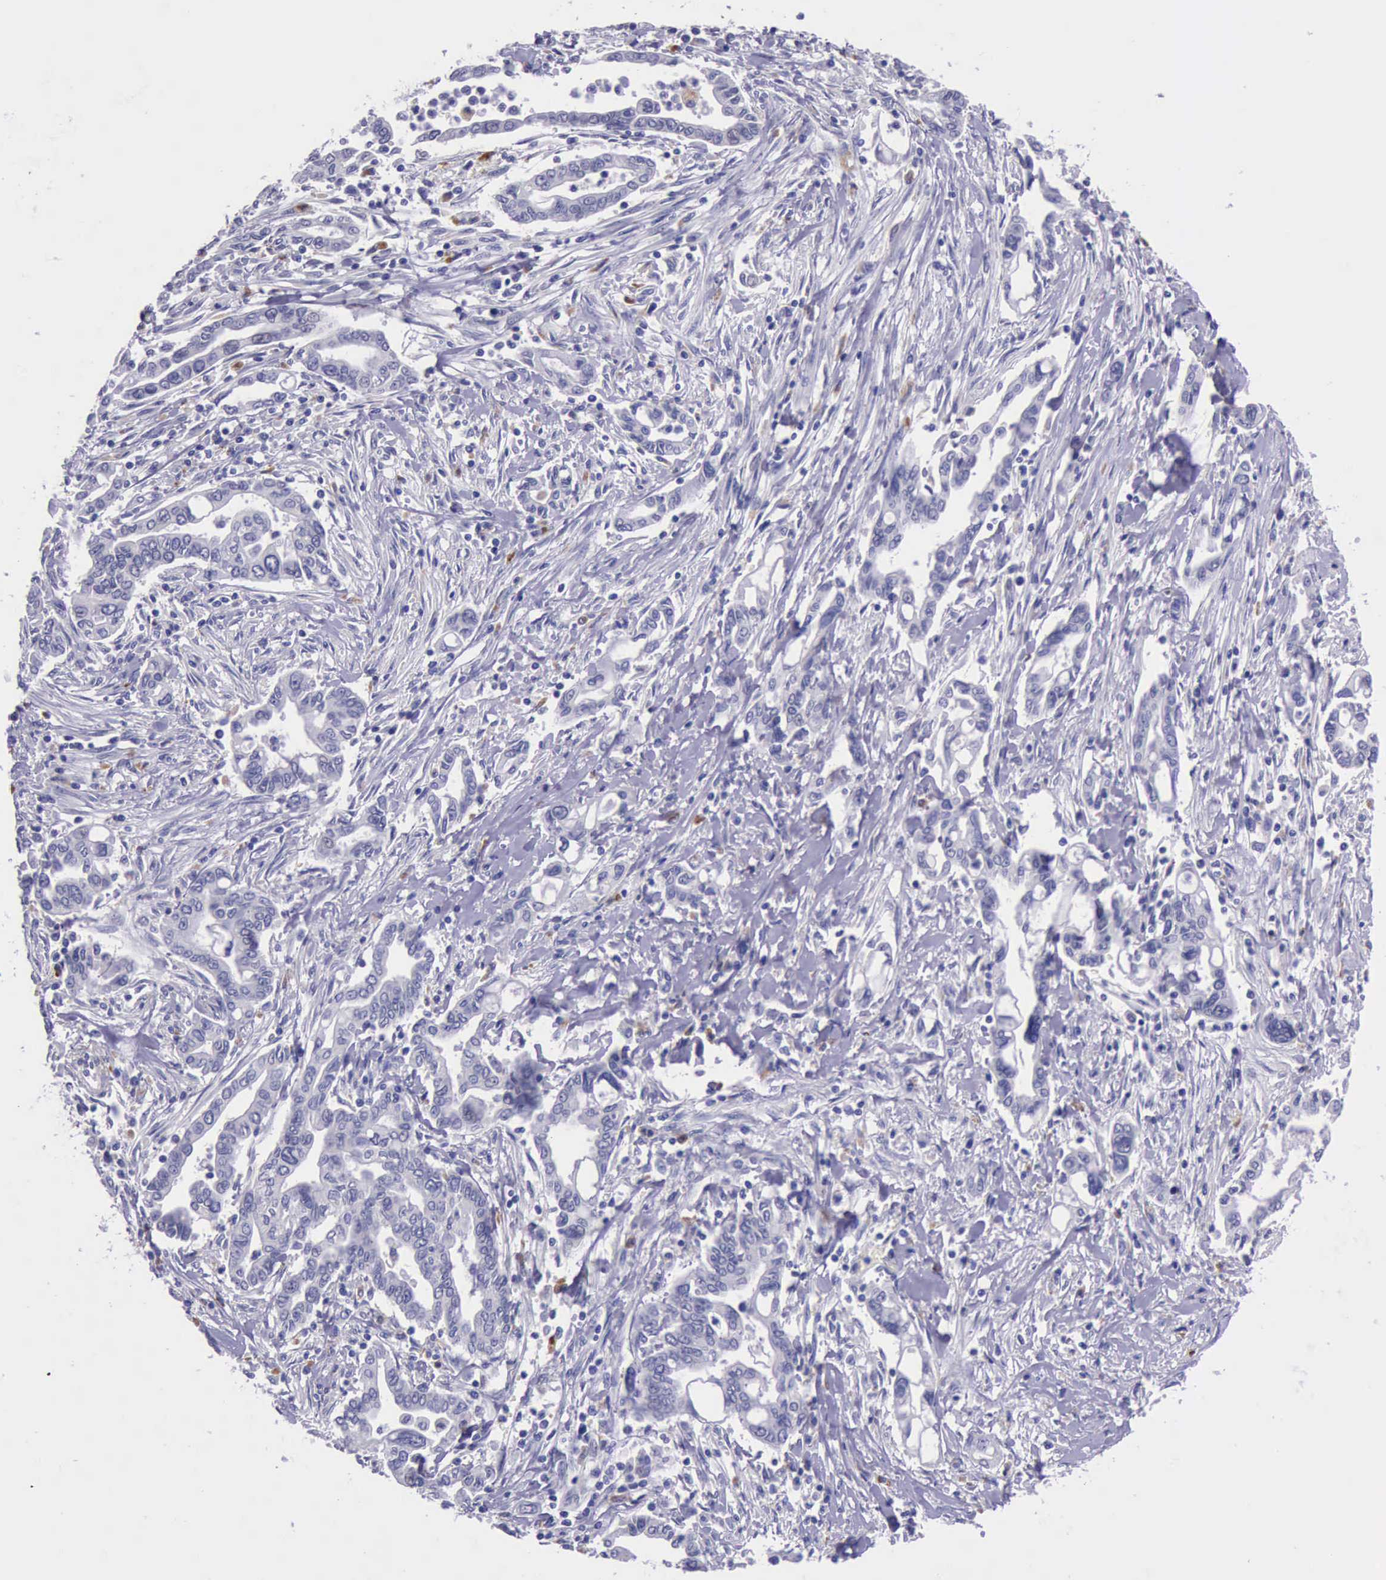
{"staining": {"intensity": "negative", "quantity": "none", "location": "none"}, "tissue": "pancreatic cancer", "cell_type": "Tumor cells", "image_type": "cancer", "snomed": [{"axis": "morphology", "description": "Adenocarcinoma, NOS"}, {"axis": "topography", "description": "Pancreas"}], "caption": "High power microscopy histopathology image of an IHC image of adenocarcinoma (pancreatic), revealing no significant staining in tumor cells. (DAB IHC with hematoxylin counter stain).", "gene": "GLA", "patient": {"sex": "female", "age": 57}}